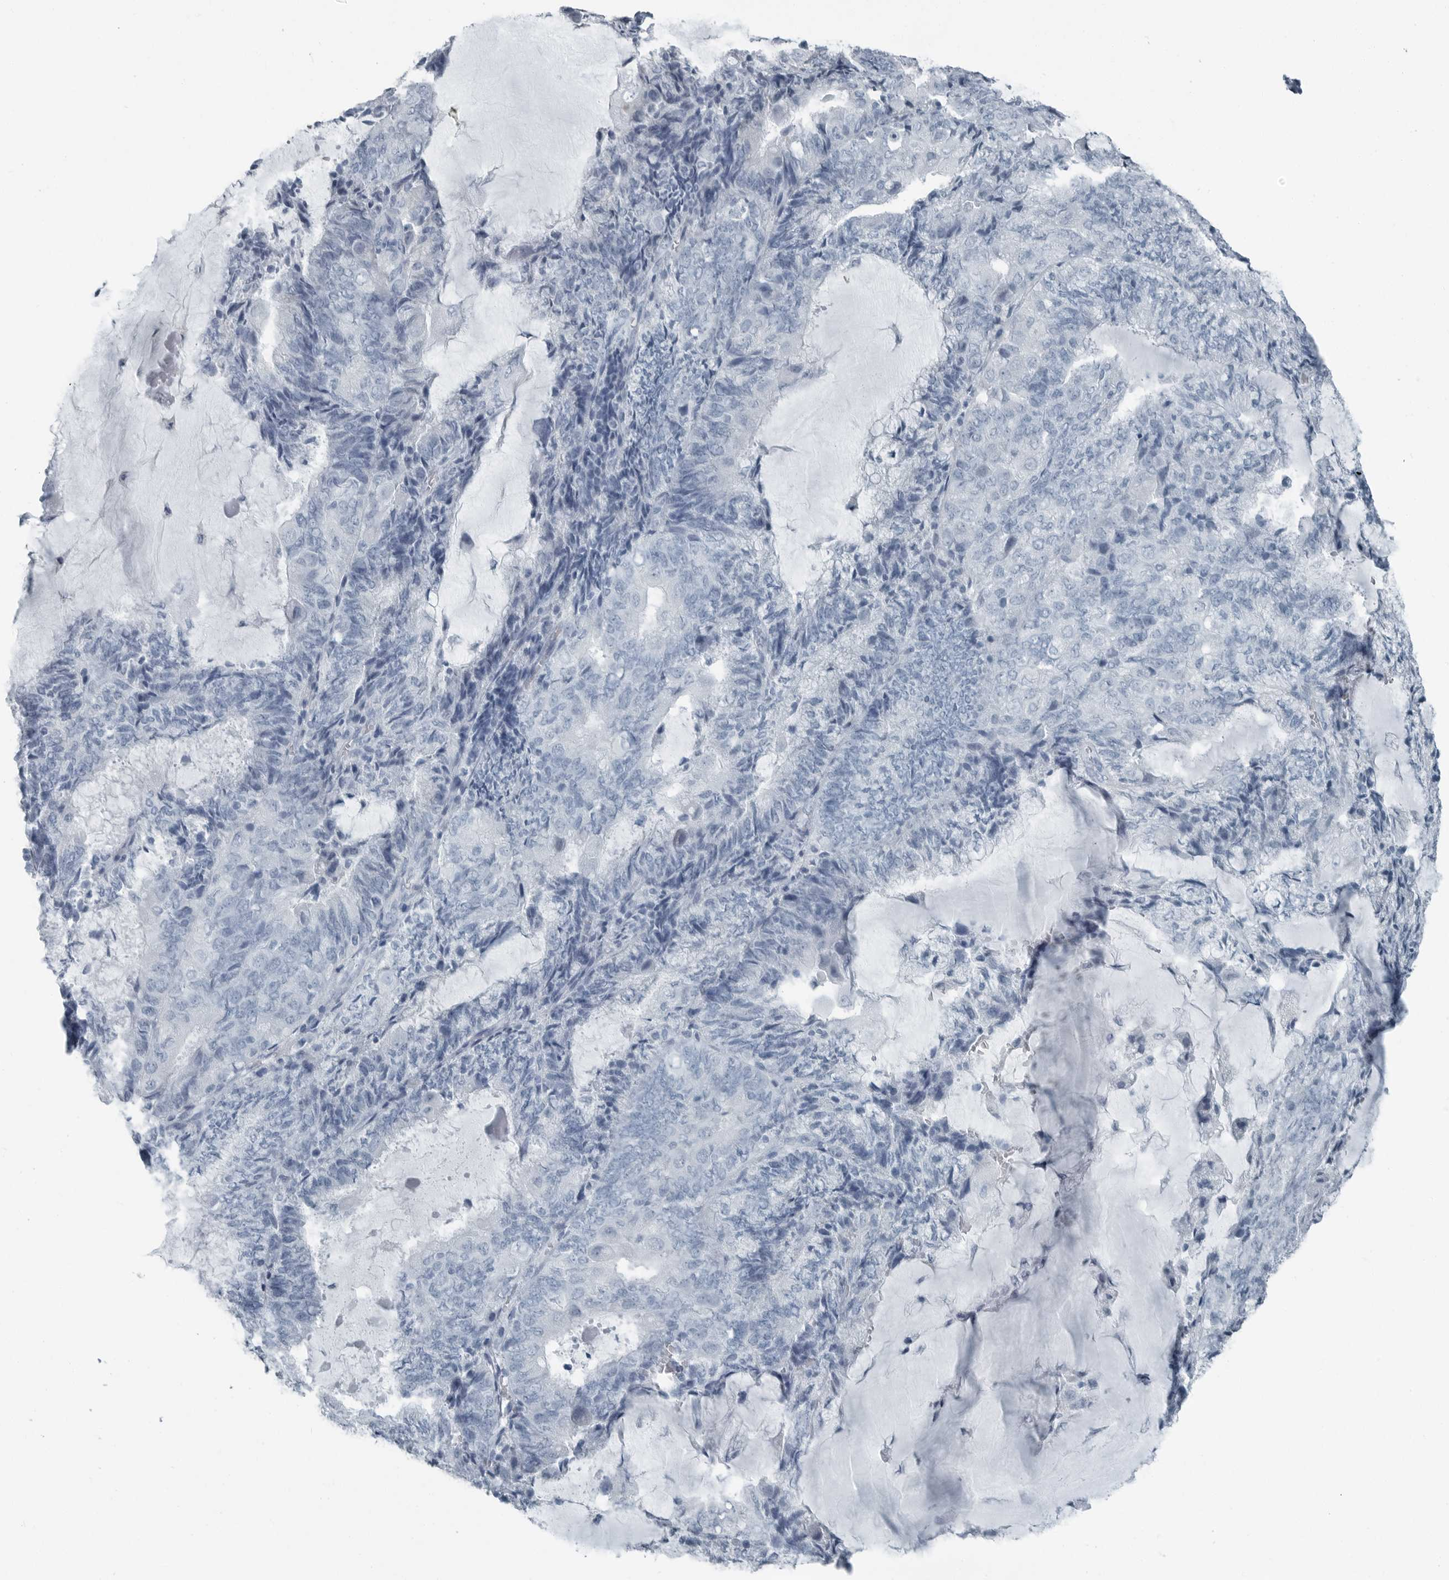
{"staining": {"intensity": "negative", "quantity": "none", "location": "none"}, "tissue": "endometrial cancer", "cell_type": "Tumor cells", "image_type": "cancer", "snomed": [{"axis": "morphology", "description": "Adenocarcinoma, NOS"}, {"axis": "topography", "description": "Endometrium"}], "caption": "Photomicrograph shows no significant protein positivity in tumor cells of endometrial cancer (adenocarcinoma). The staining was performed using DAB to visualize the protein expression in brown, while the nuclei were stained in blue with hematoxylin (Magnification: 20x).", "gene": "FABP6", "patient": {"sex": "female", "age": 81}}